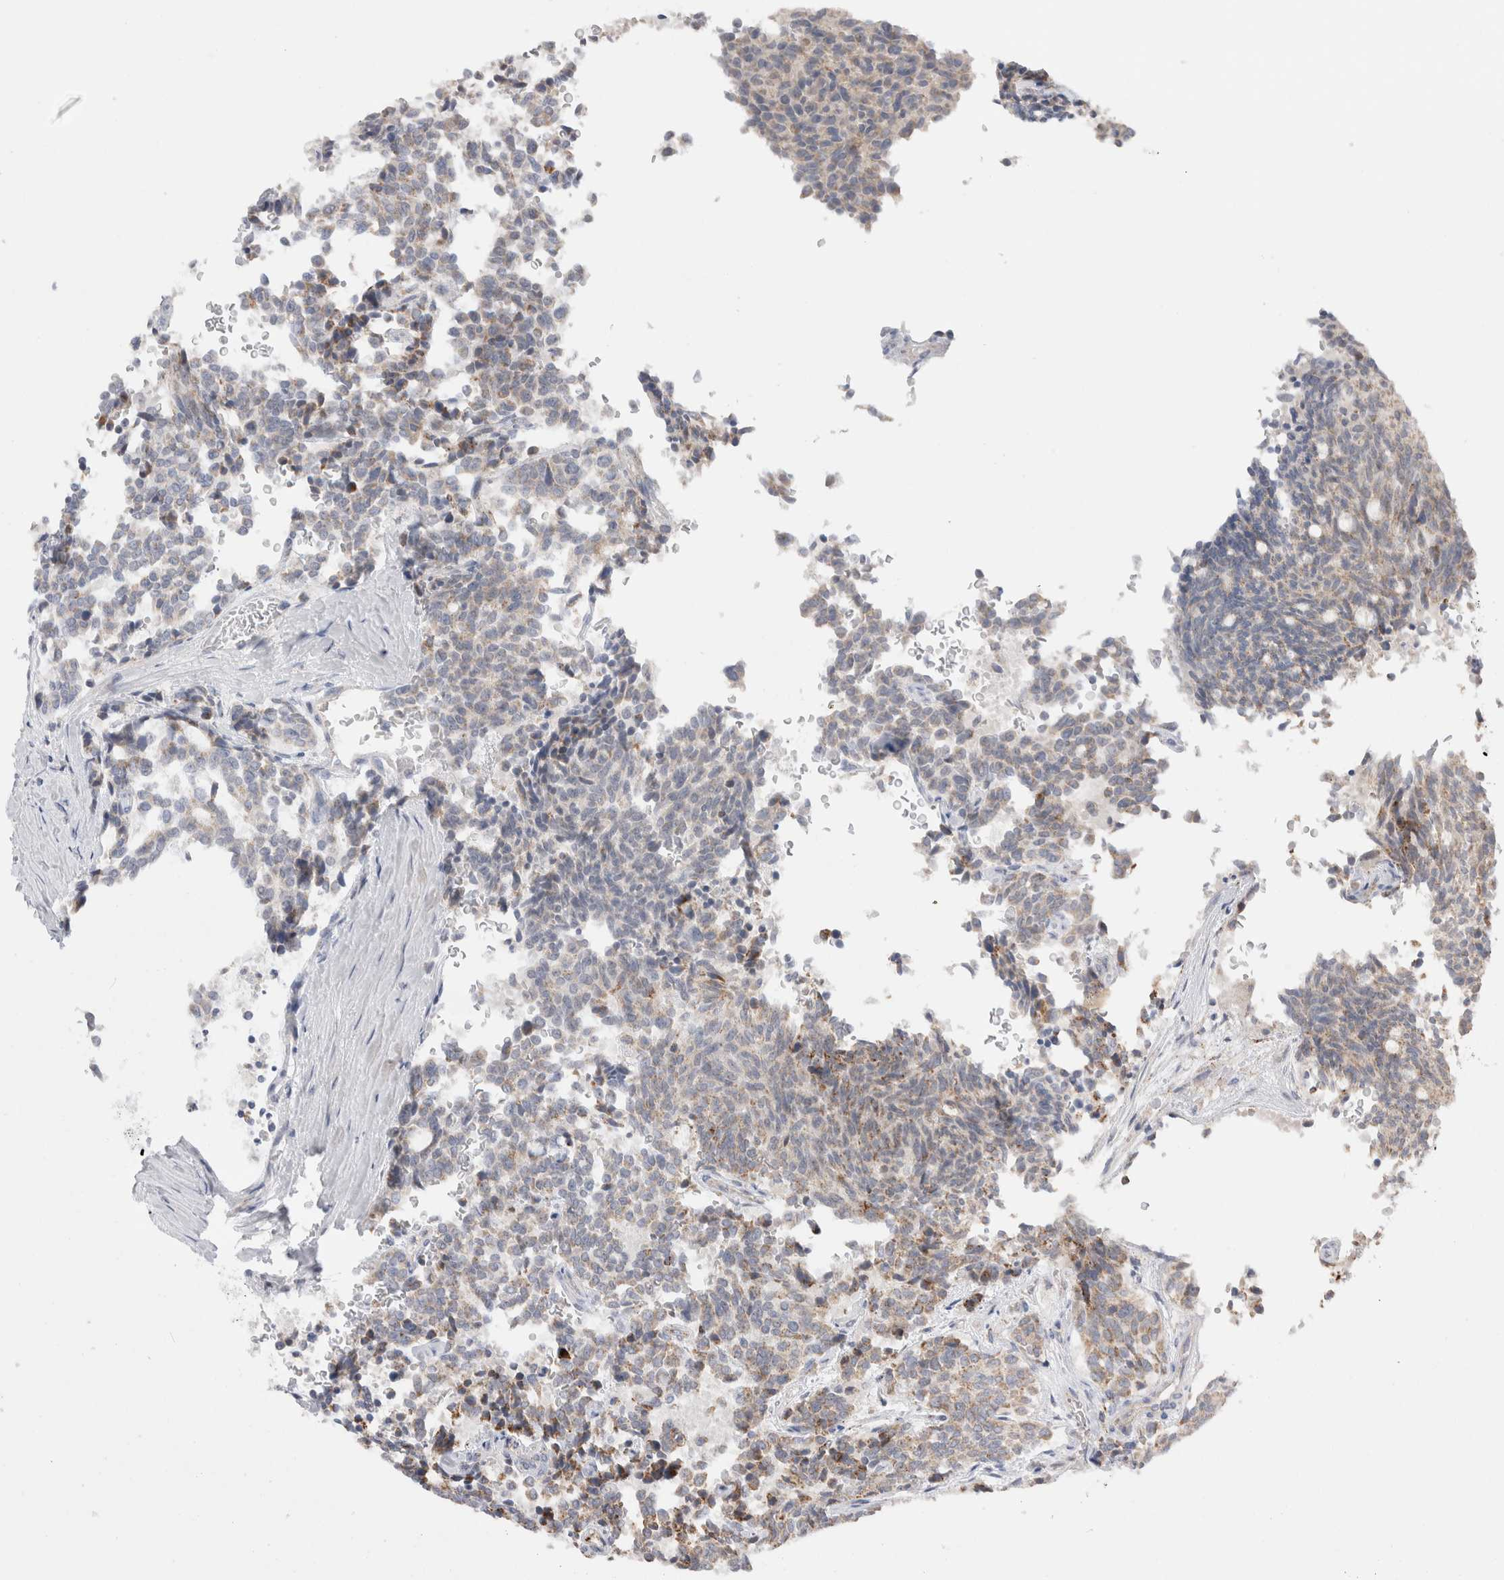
{"staining": {"intensity": "weak", "quantity": "25%-75%", "location": "cytoplasmic/membranous"}, "tissue": "carcinoid", "cell_type": "Tumor cells", "image_type": "cancer", "snomed": [{"axis": "morphology", "description": "Carcinoid, malignant, NOS"}, {"axis": "topography", "description": "Pancreas"}], "caption": "Weak cytoplasmic/membranous positivity is seen in approximately 25%-75% of tumor cells in malignant carcinoid. The protein of interest is stained brown, and the nuclei are stained in blue (DAB (3,3'-diaminobenzidine) IHC with brightfield microscopy, high magnification).", "gene": "CHADL", "patient": {"sex": "female", "age": 54}}